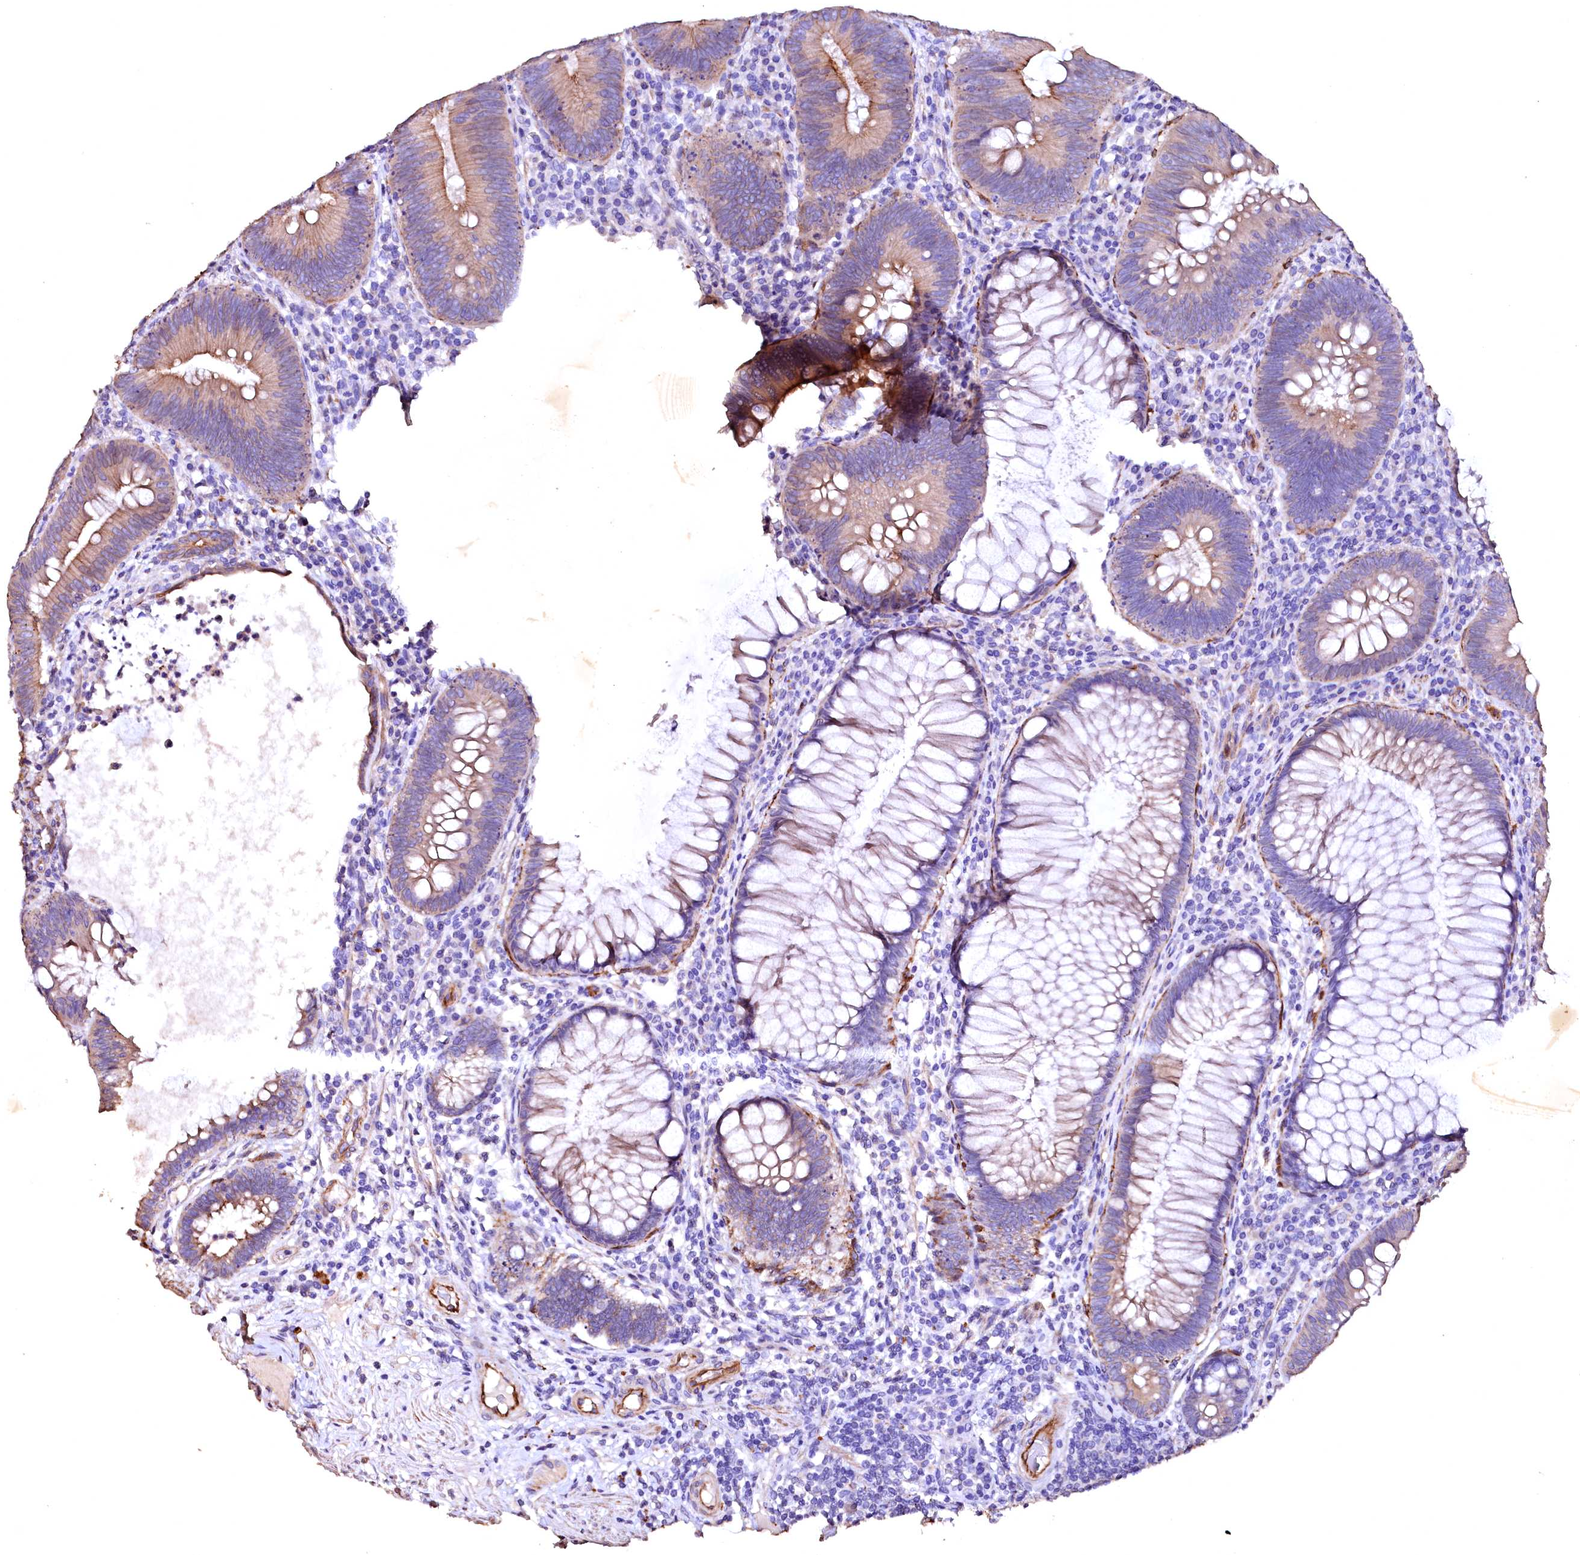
{"staining": {"intensity": "moderate", "quantity": ">75%", "location": "cytoplasmic/membranous"}, "tissue": "colorectal cancer", "cell_type": "Tumor cells", "image_type": "cancer", "snomed": [{"axis": "morphology", "description": "Adenocarcinoma, NOS"}, {"axis": "topography", "description": "Rectum"}], "caption": "Protein expression analysis of human colorectal cancer (adenocarcinoma) reveals moderate cytoplasmic/membranous positivity in approximately >75% of tumor cells.", "gene": "VPS36", "patient": {"sex": "female", "age": 75}}